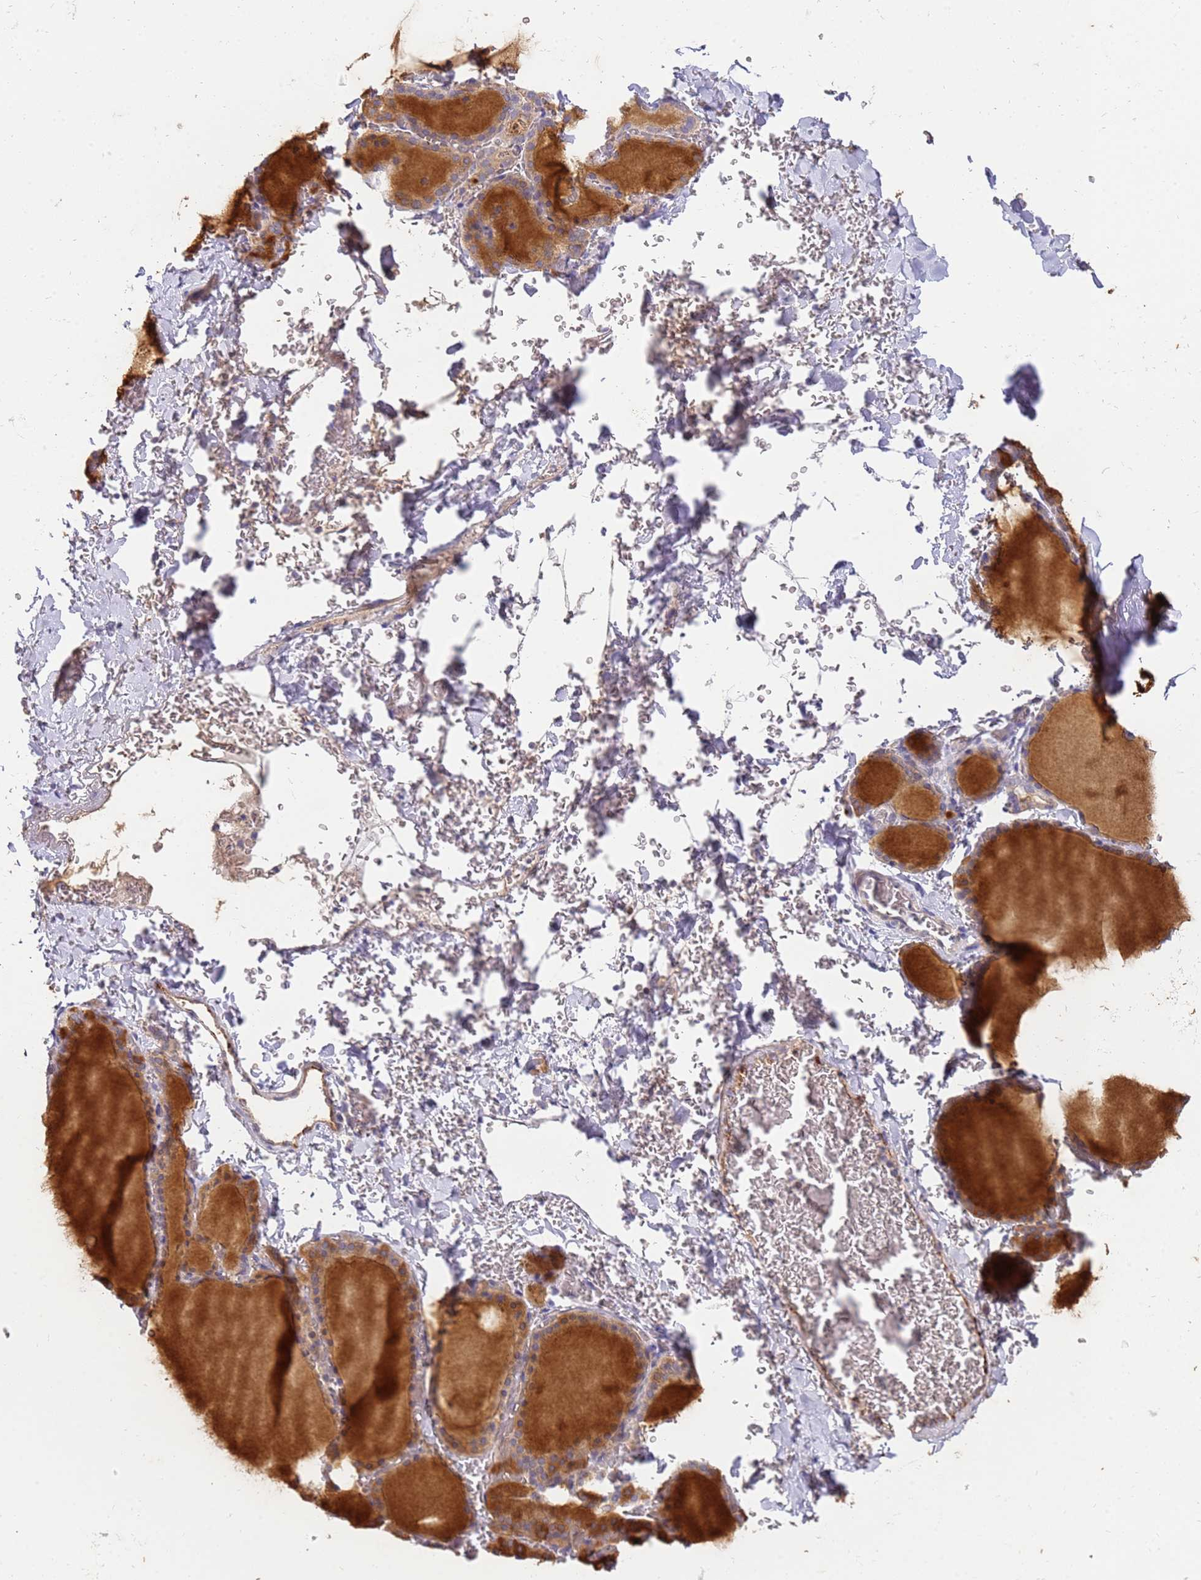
{"staining": {"intensity": "weak", "quantity": "25%-75%", "location": "cytoplasmic/membranous"}, "tissue": "thyroid gland", "cell_type": "Glandular cells", "image_type": "normal", "snomed": [{"axis": "morphology", "description": "Normal tissue, NOS"}, {"axis": "topography", "description": "Thyroid gland"}], "caption": "A low amount of weak cytoplasmic/membranous positivity is present in about 25%-75% of glandular cells in normal thyroid gland.", "gene": "NMUR2", "patient": {"sex": "female", "age": 39}}